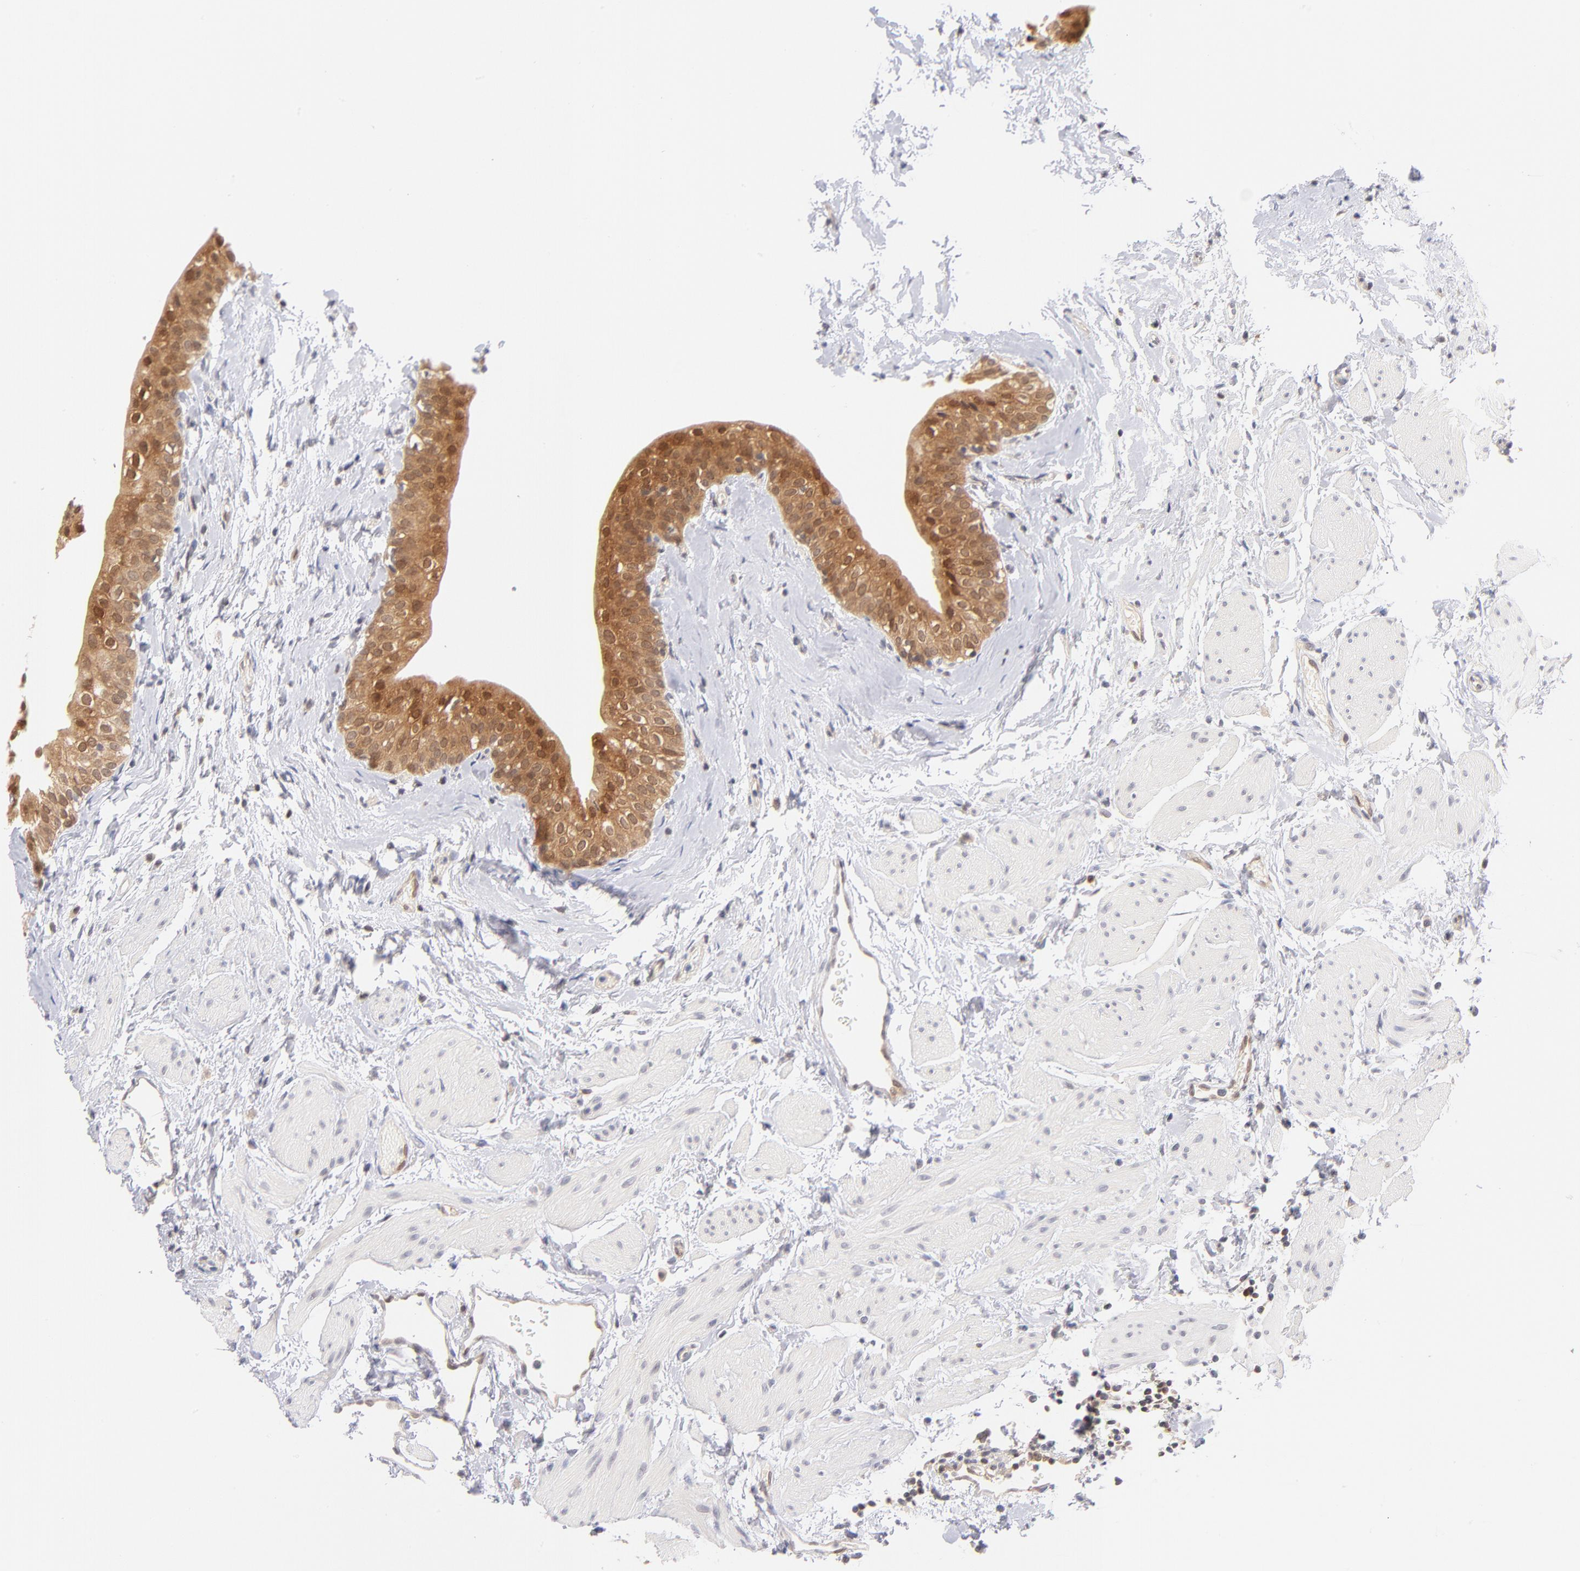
{"staining": {"intensity": "strong", "quantity": ">75%", "location": "cytoplasmic/membranous,nuclear"}, "tissue": "urinary bladder", "cell_type": "Urothelial cells", "image_type": "normal", "snomed": [{"axis": "morphology", "description": "Normal tissue, NOS"}, {"axis": "topography", "description": "Urinary bladder"}], "caption": "This image displays unremarkable urinary bladder stained with immunohistochemistry (IHC) to label a protein in brown. The cytoplasmic/membranous,nuclear of urothelial cells show strong positivity for the protein. Nuclei are counter-stained blue.", "gene": "CASP6", "patient": {"sex": "male", "age": 59}}